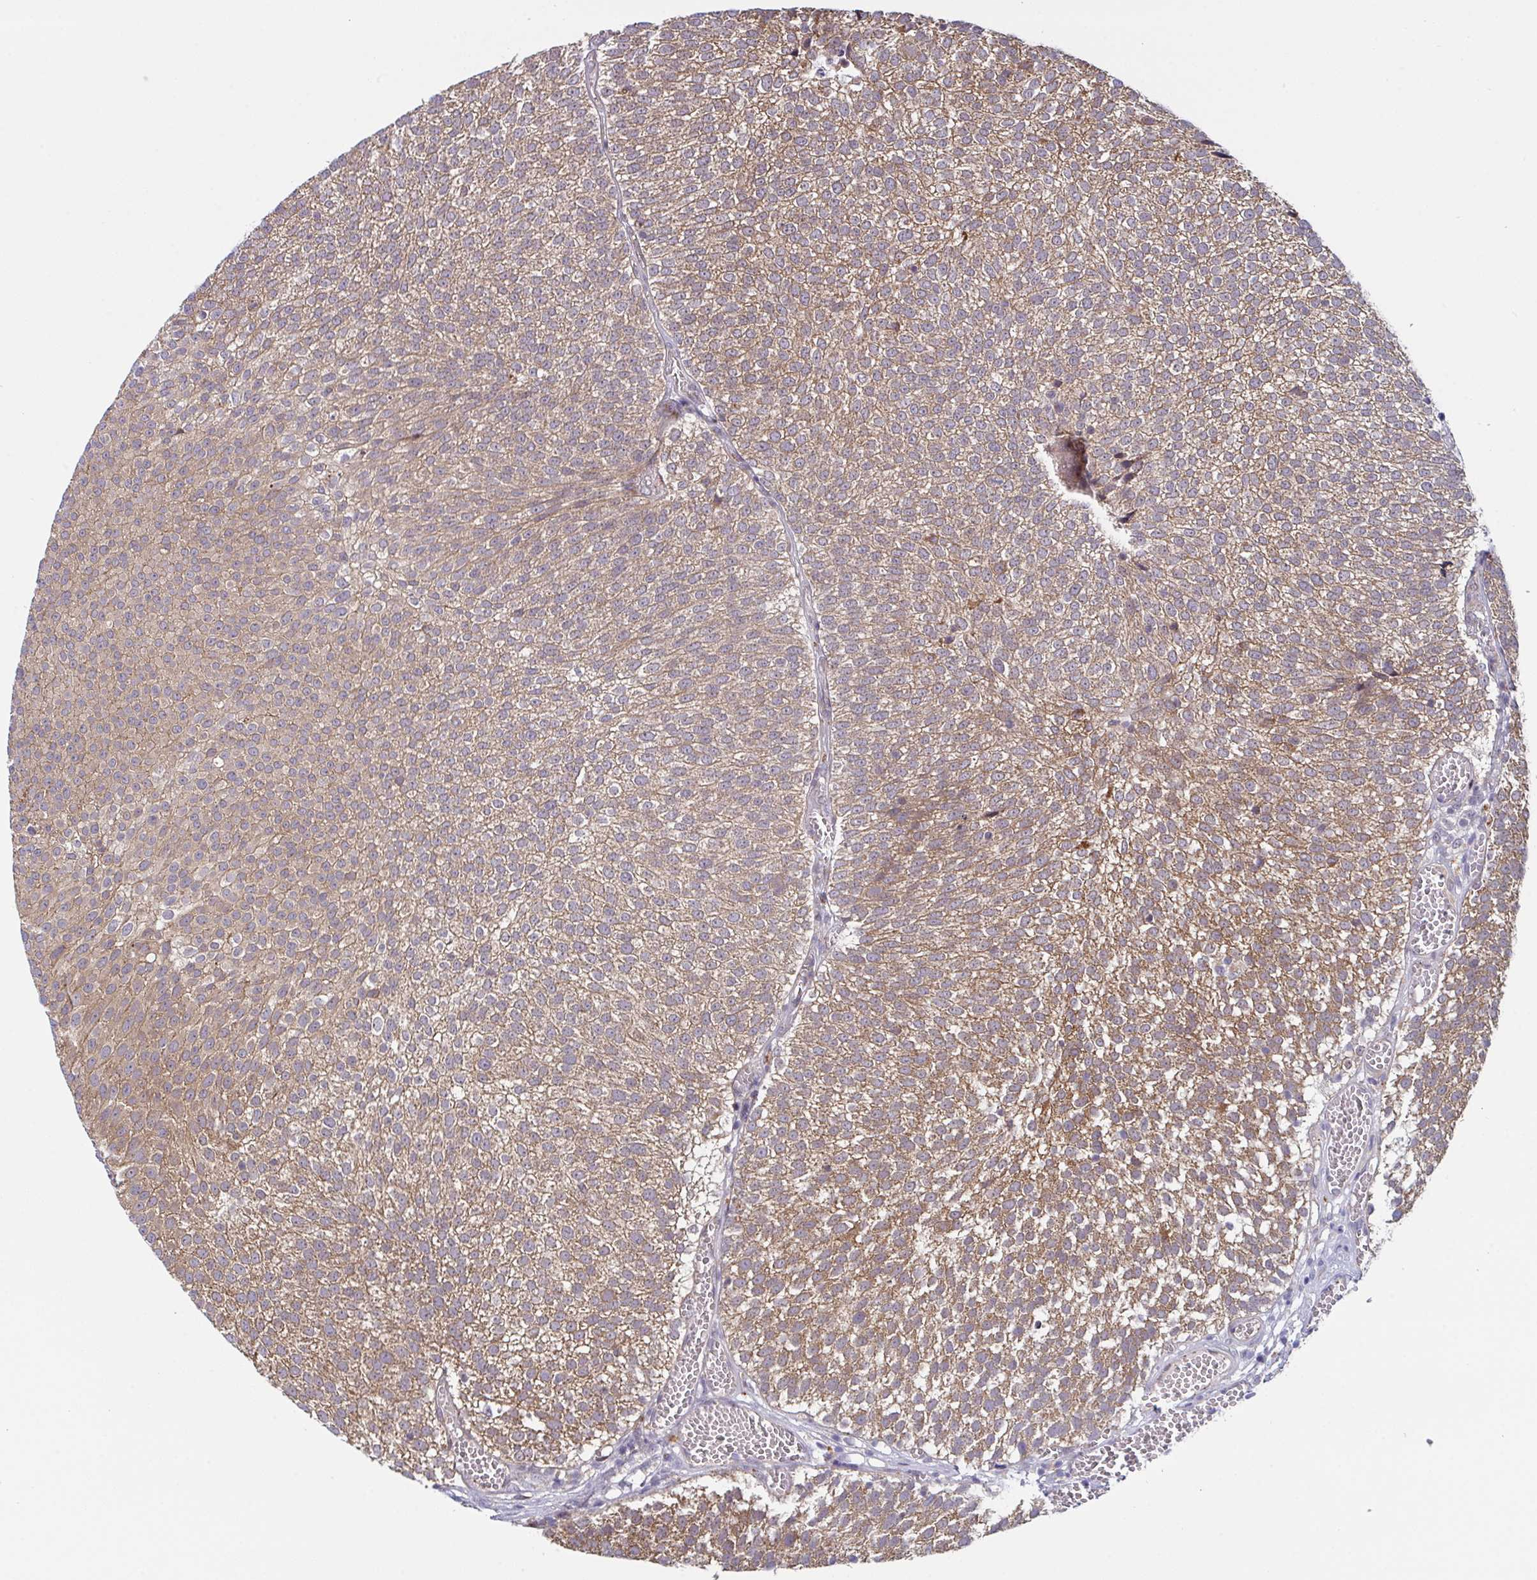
{"staining": {"intensity": "moderate", "quantity": ">75%", "location": "cytoplasmic/membranous"}, "tissue": "urothelial cancer", "cell_type": "Tumor cells", "image_type": "cancer", "snomed": [{"axis": "morphology", "description": "Urothelial carcinoma, Low grade"}, {"axis": "topography", "description": "Urinary bladder"}], "caption": "Moderate cytoplasmic/membranous positivity is identified in about >75% of tumor cells in low-grade urothelial carcinoma. The staining was performed using DAB (3,3'-diaminobenzidine) to visualize the protein expression in brown, while the nuclei were stained in blue with hematoxylin (Magnification: 20x).", "gene": "XAF1", "patient": {"sex": "female", "age": 79}}